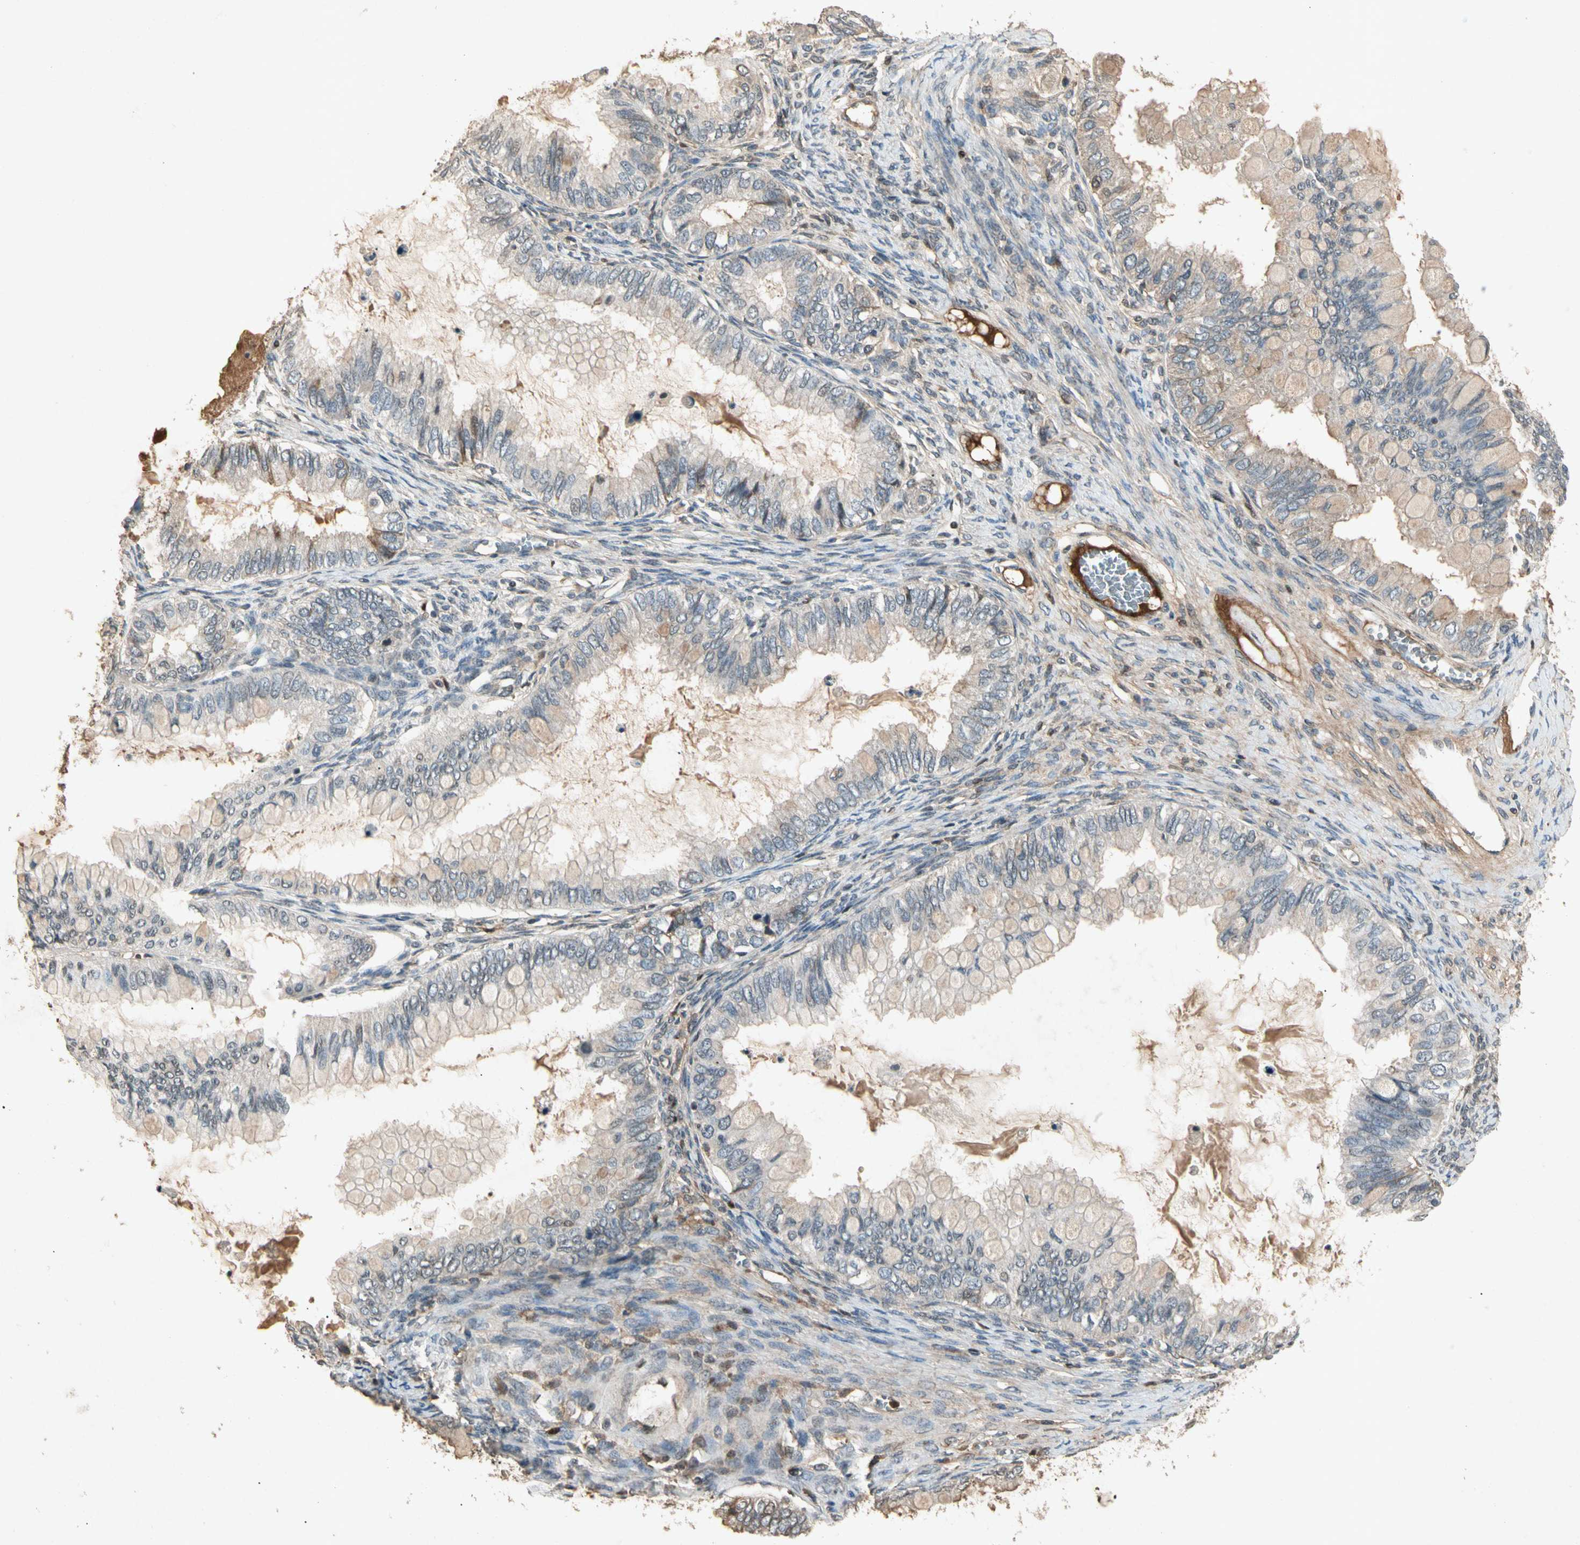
{"staining": {"intensity": "weak", "quantity": "25%-75%", "location": "cytoplasmic/membranous"}, "tissue": "ovarian cancer", "cell_type": "Tumor cells", "image_type": "cancer", "snomed": [{"axis": "morphology", "description": "Cystadenocarcinoma, mucinous, NOS"}, {"axis": "topography", "description": "Ovary"}], "caption": "IHC histopathology image of neoplastic tissue: human ovarian mucinous cystadenocarcinoma stained using immunohistochemistry (IHC) exhibits low levels of weak protein expression localized specifically in the cytoplasmic/membranous of tumor cells, appearing as a cytoplasmic/membranous brown color.", "gene": "CP", "patient": {"sex": "female", "age": 80}}